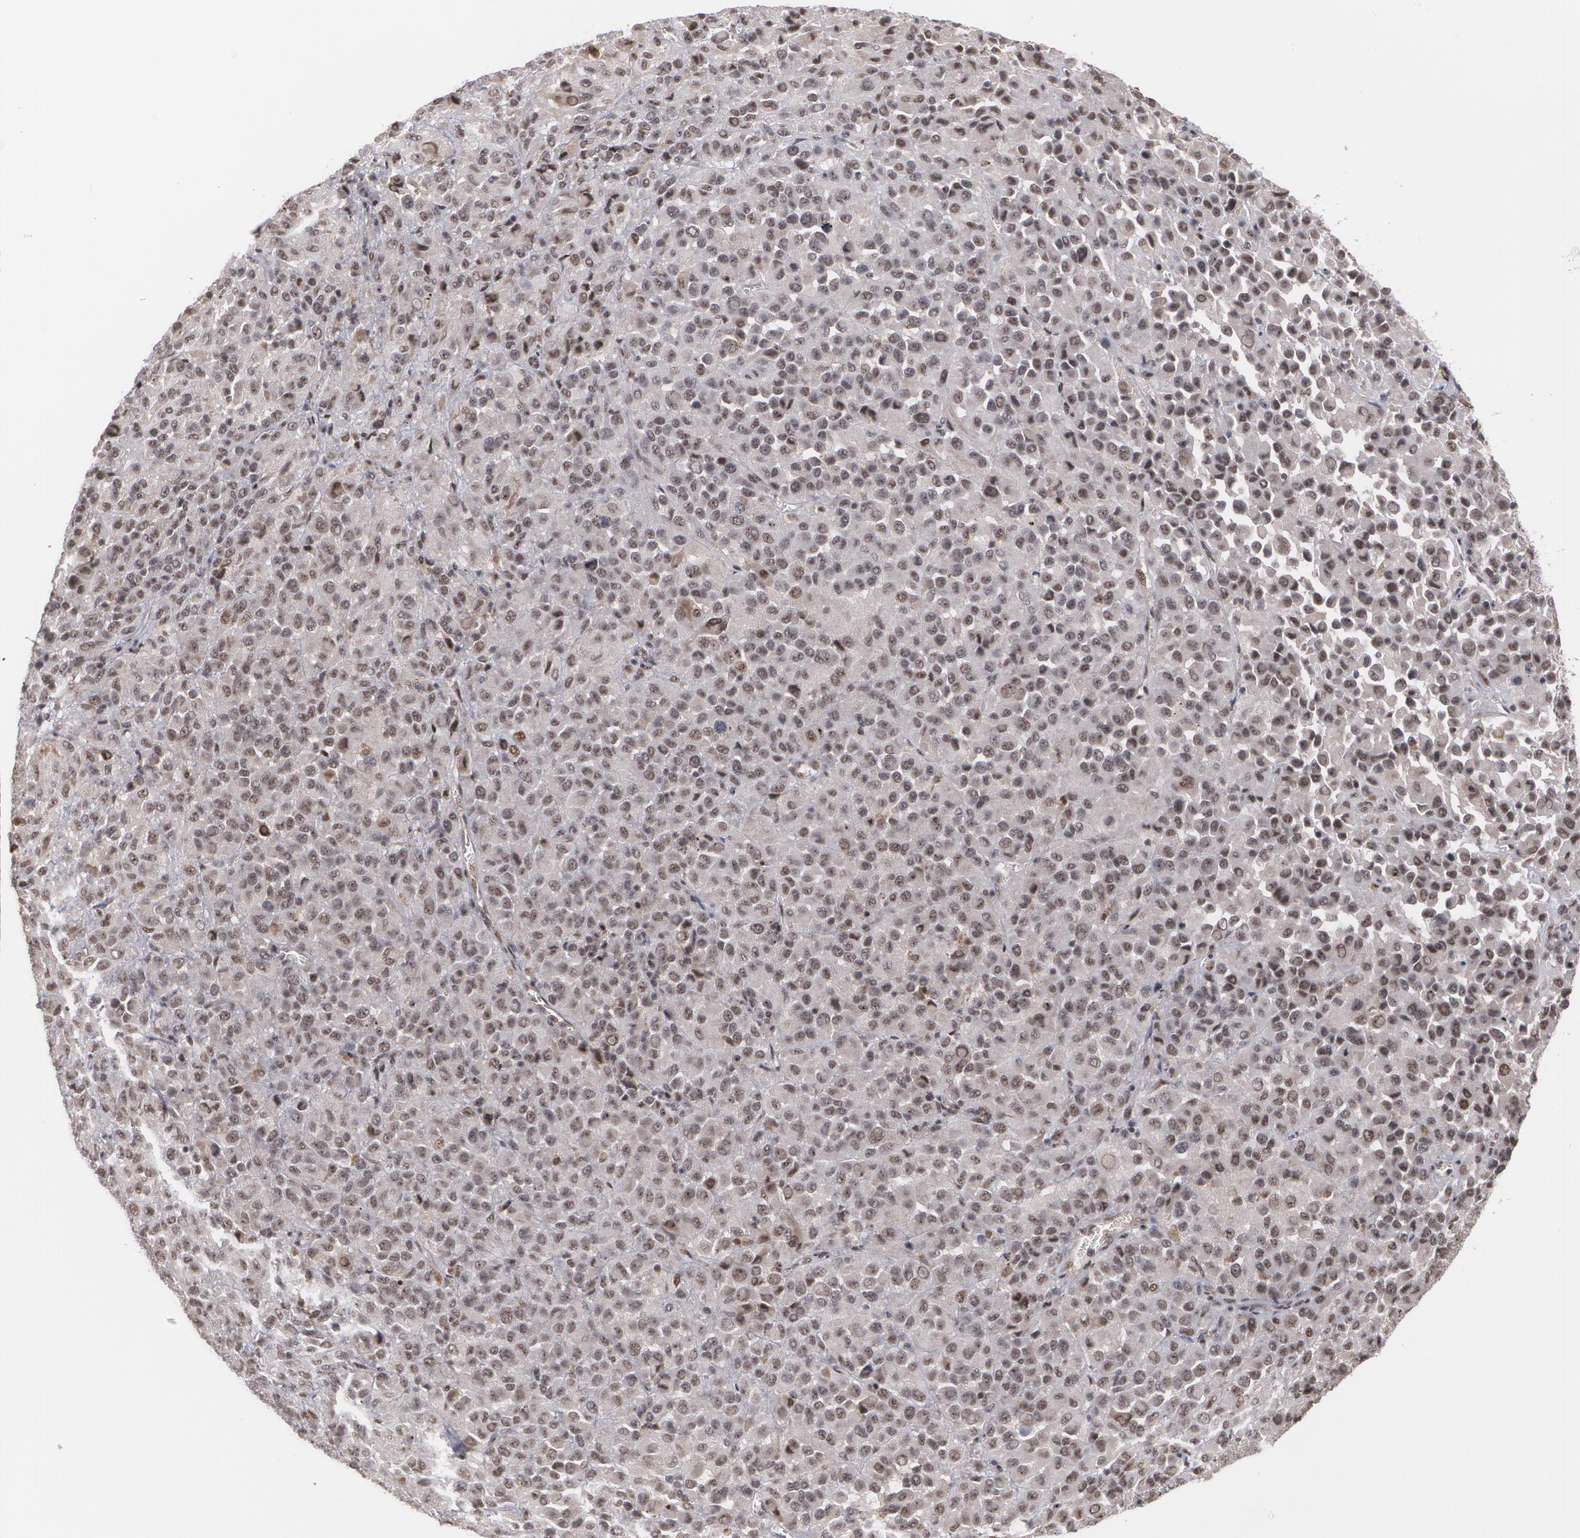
{"staining": {"intensity": "weak", "quantity": "25%-75%", "location": "nuclear"}, "tissue": "melanoma", "cell_type": "Tumor cells", "image_type": "cancer", "snomed": [{"axis": "morphology", "description": "Malignant melanoma, Metastatic site"}, {"axis": "topography", "description": "Lung"}], "caption": "High-magnification brightfield microscopy of melanoma stained with DAB (brown) and counterstained with hematoxylin (blue). tumor cells exhibit weak nuclear staining is present in about25%-75% of cells. (DAB IHC with brightfield microscopy, high magnification).", "gene": "ZNF234", "patient": {"sex": "male", "age": 64}}